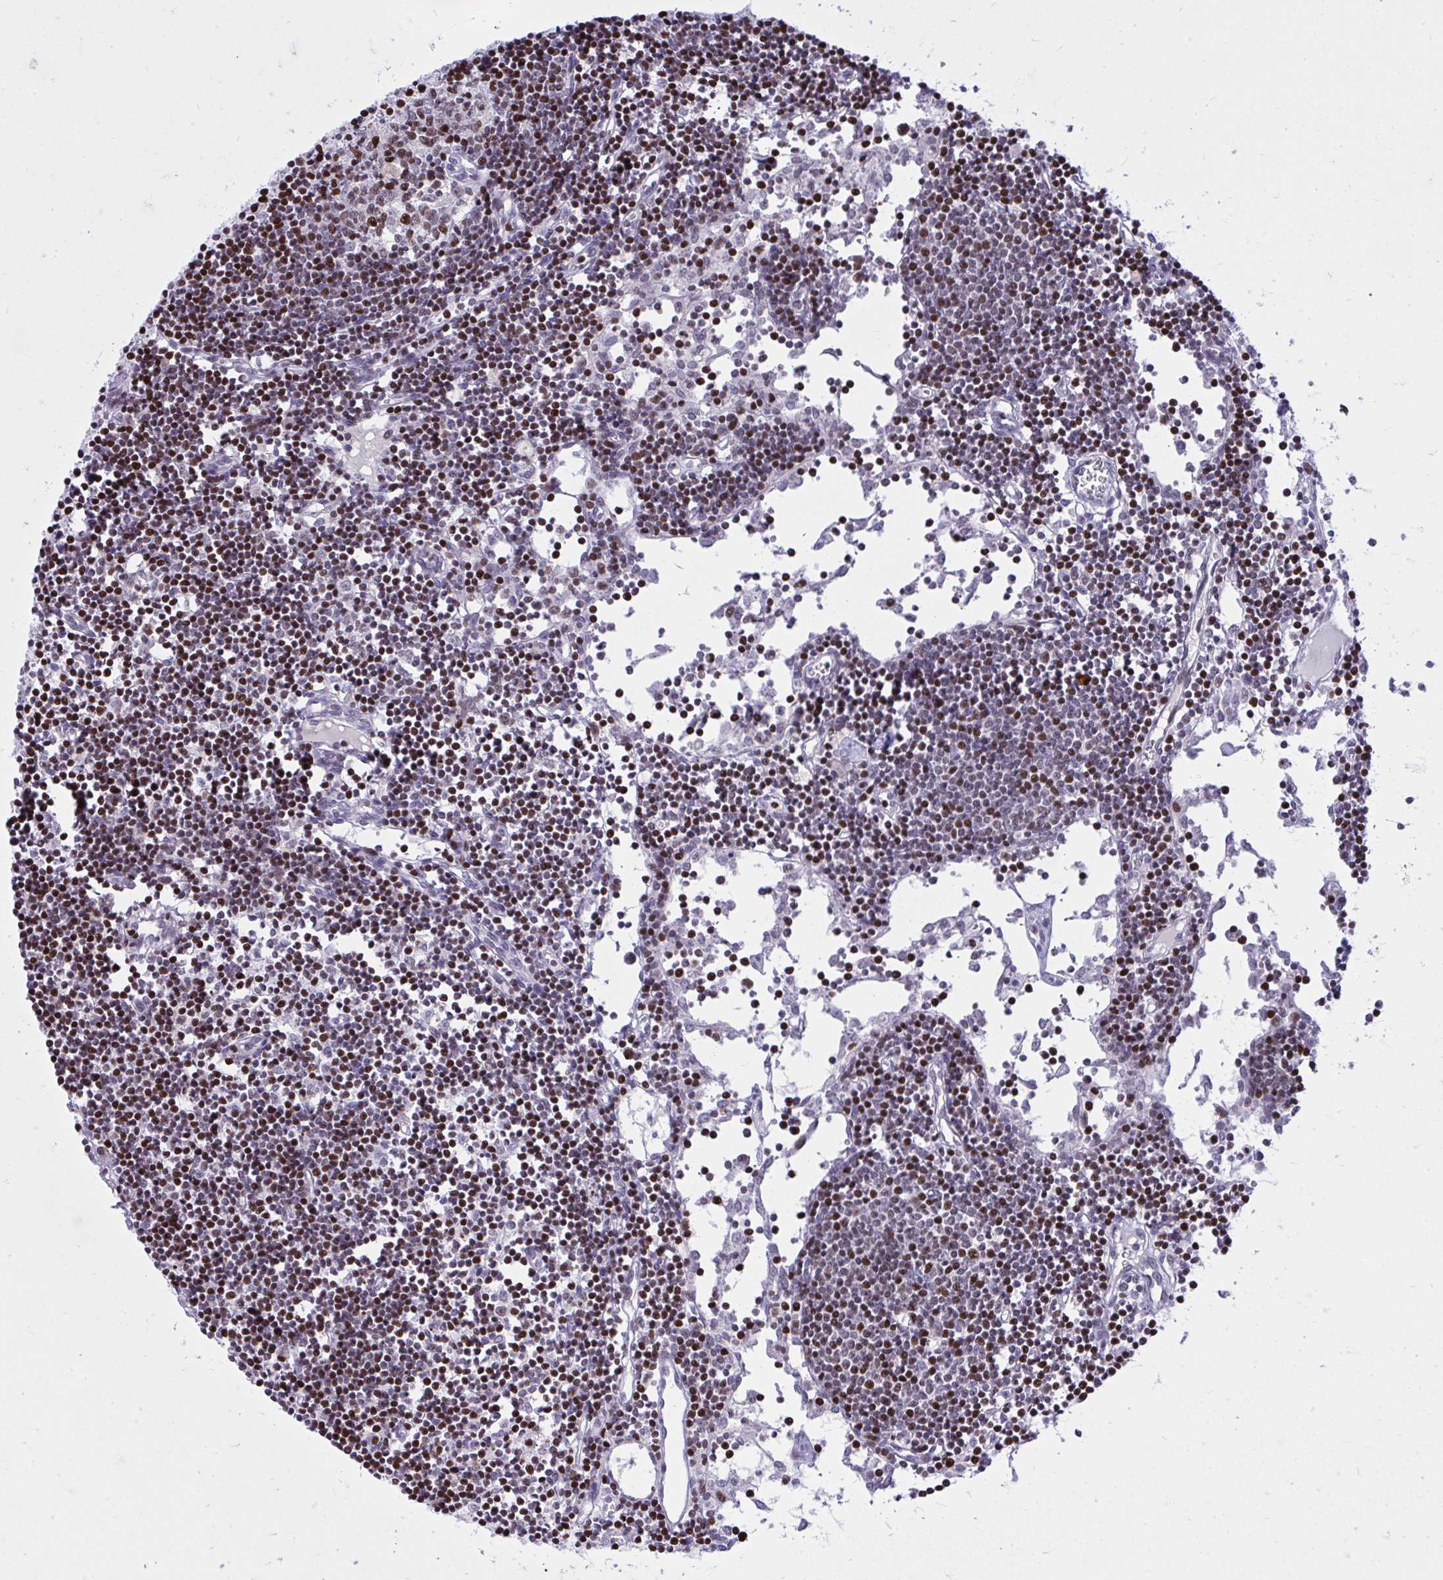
{"staining": {"intensity": "moderate", "quantity": "25%-75%", "location": "nuclear"}, "tissue": "lymph node", "cell_type": "Germinal center cells", "image_type": "normal", "snomed": [{"axis": "morphology", "description": "Normal tissue, NOS"}, {"axis": "topography", "description": "Lymph node"}], "caption": "The image reveals immunohistochemical staining of normal lymph node. There is moderate nuclear positivity is seen in about 25%-75% of germinal center cells.", "gene": "C14orf39", "patient": {"sex": "female", "age": 65}}